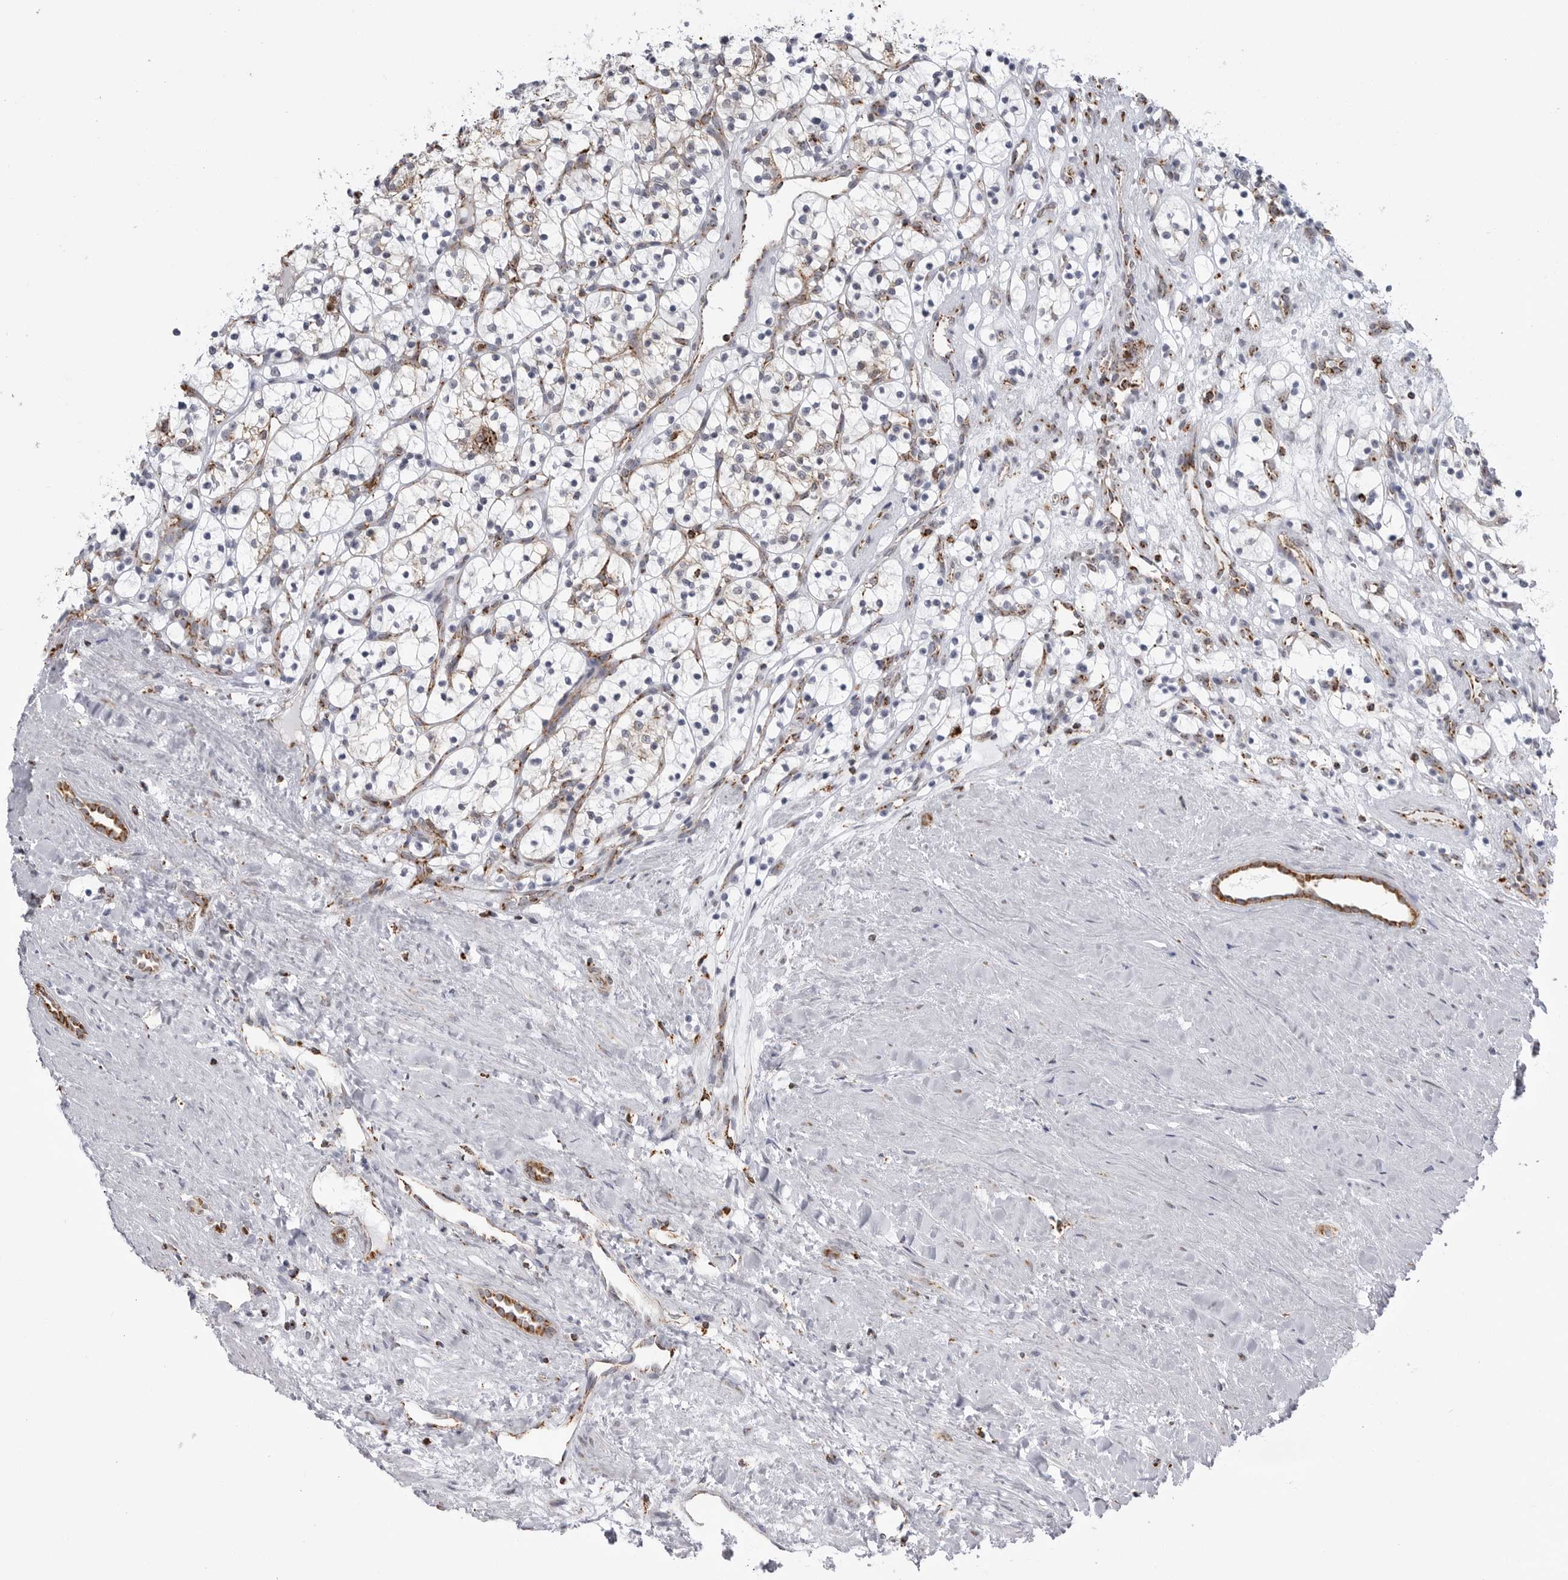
{"staining": {"intensity": "negative", "quantity": "none", "location": "none"}, "tissue": "renal cancer", "cell_type": "Tumor cells", "image_type": "cancer", "snomed": [{"axis": "morphology", "description": "Adenocarcinoma, NOS"}, {"axis": "topography", "description": "Kidney"}], "caption": "DAB immunohistochemical staining of renal adenocarcinoma exhibits no significant expression in tumor cells. Brightfield microscopy of immunohistochemistry stained with DAB (3,3'-diaminobenzidine) (brown) and hematoxylin (blue), captured at high magnification.", "gene": "COX5A", "patient": {"sex": "female", "age": 57}}